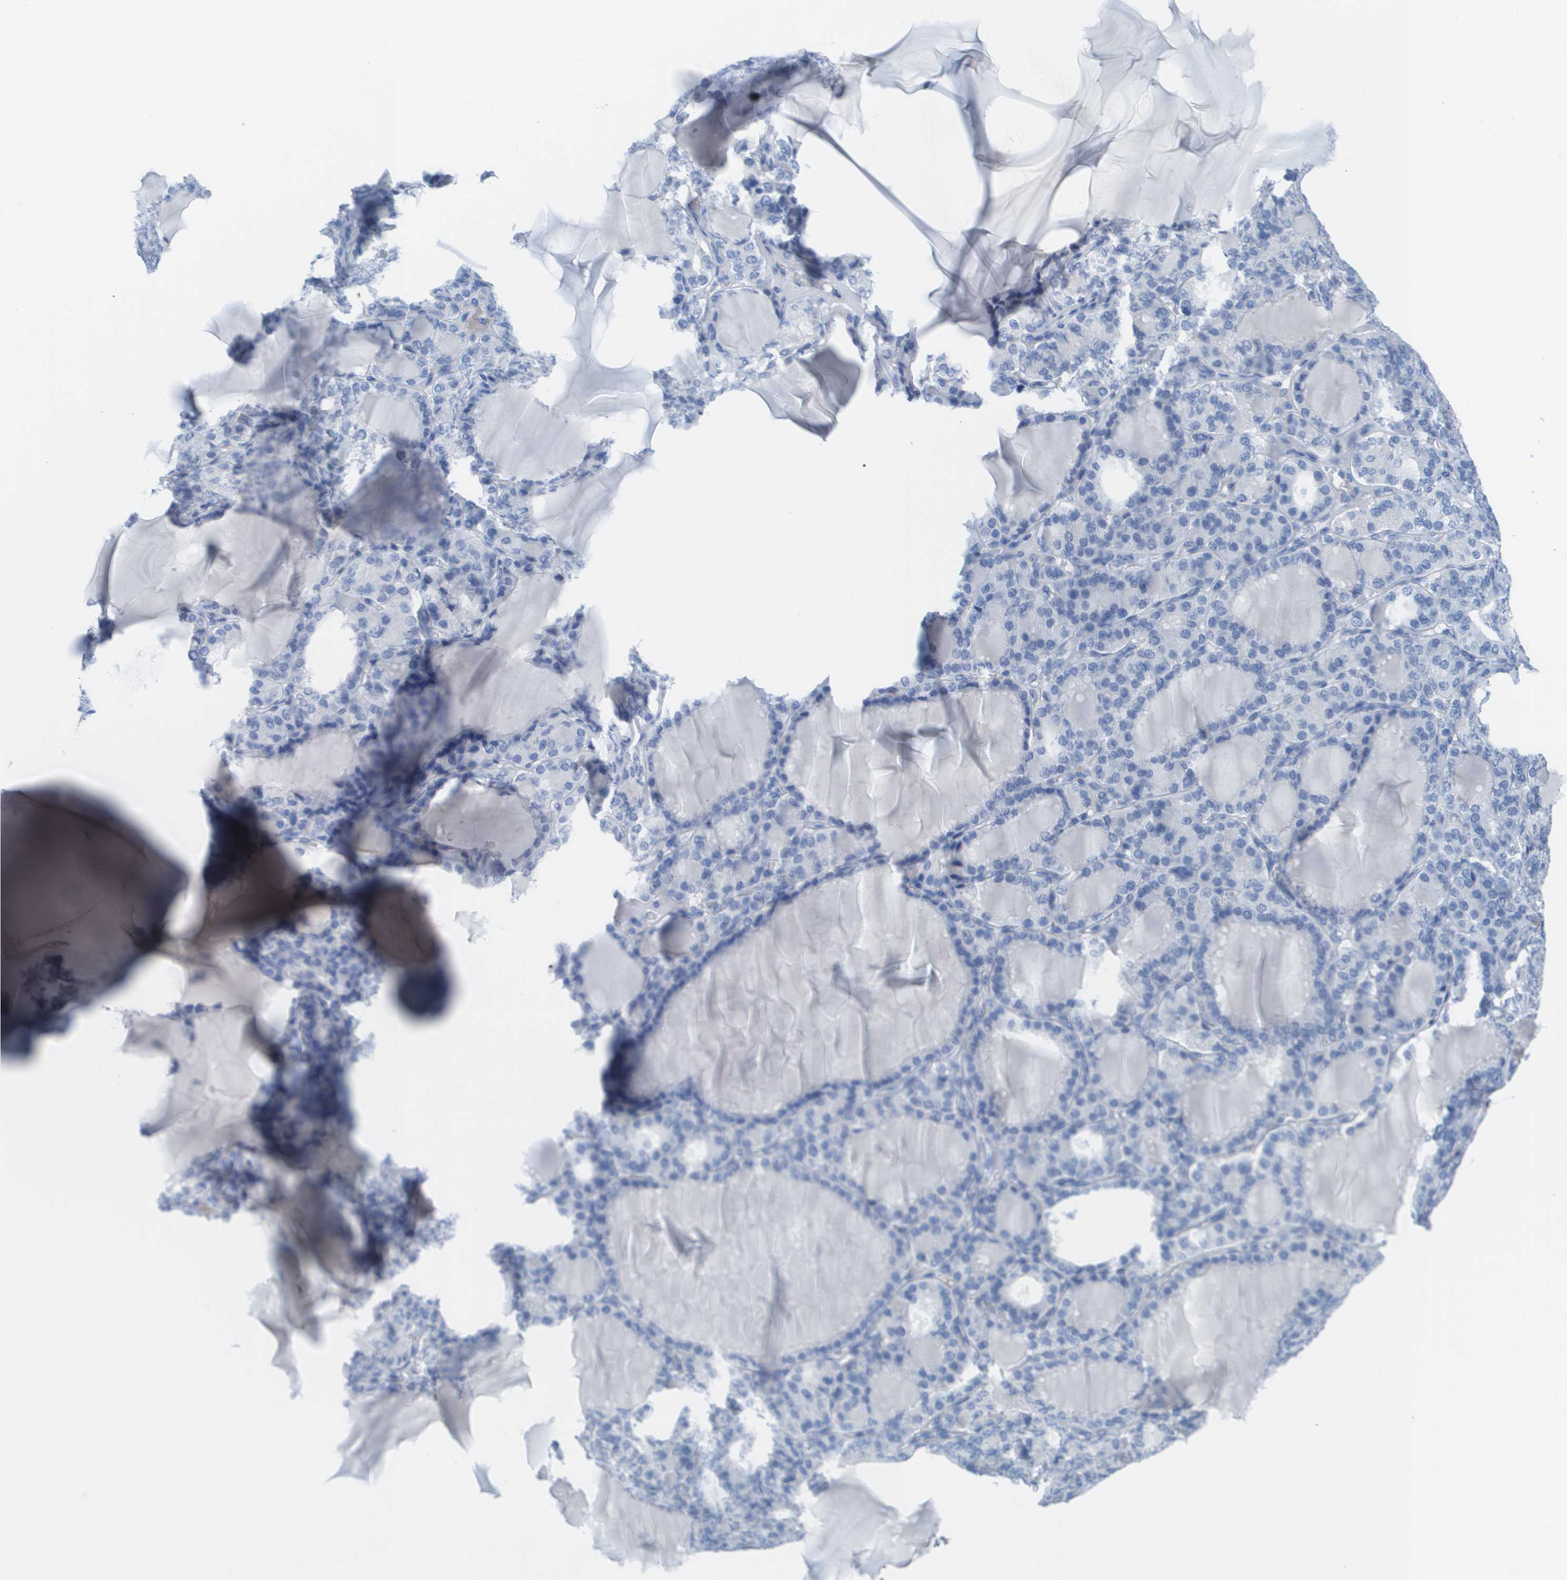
{"staining": {"intensity": "negative", "quantity": "none", "location": "none"}, "tissue": "thyroid gland", "cell_type": "Glandular cells", "image_type": "normal", "snomed": [{"axis": "morphology", "description": "Normal tissue, NOS"}, {"axis": "topography", "description": "Thyroid gland"}], "caption": "An IHC micrograph of normal thyroid gland is shown. There is no staining in glandular cells of thyroid gland.", "gene": "GPR18", "patient": {"sex": "female", "age": 28}}